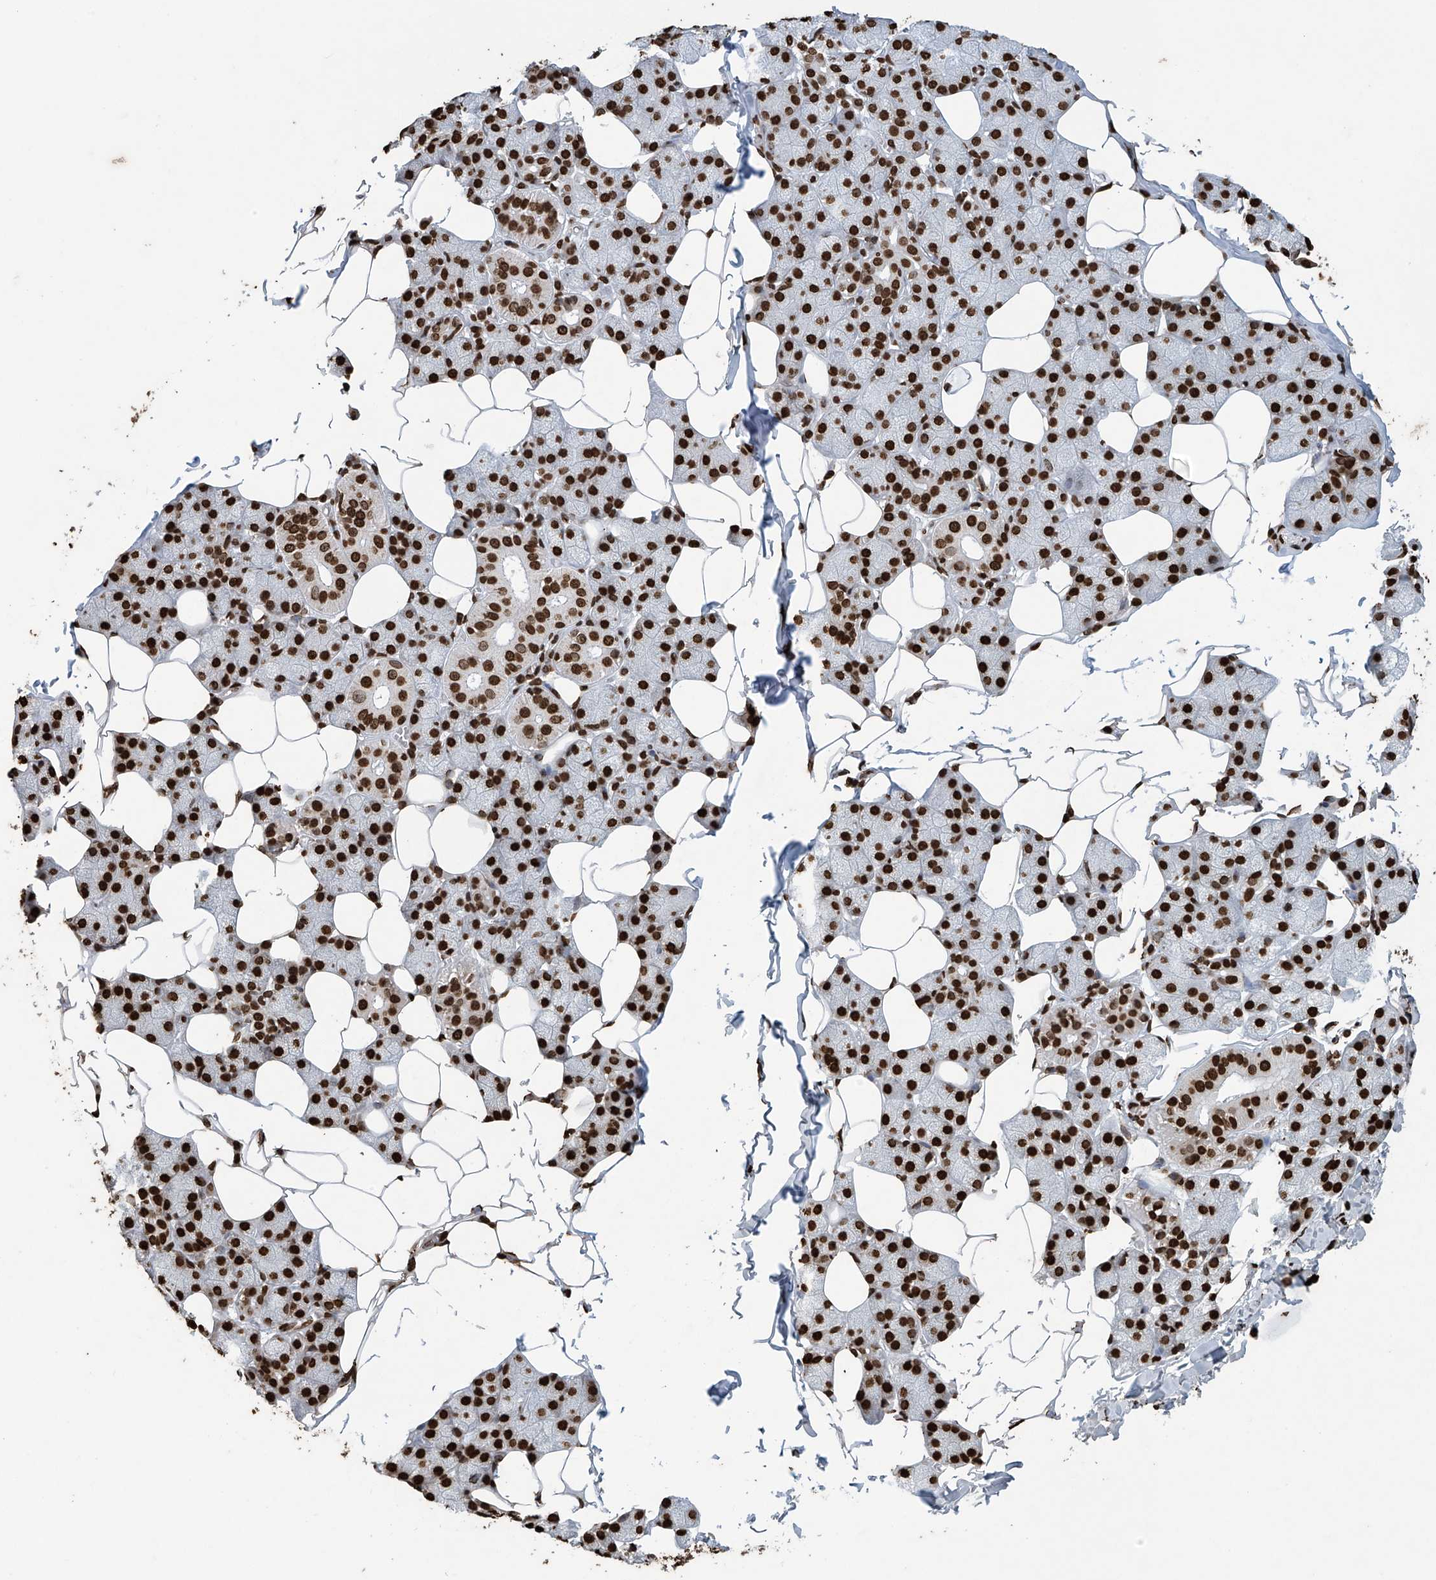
{"staining": {"intensity": "strong", "quantity": ">75%", "location": "nuclear"}, "tissue": "salivary gland", "cell_type": "Glandular cells", "image_type": "normal", "snomed": [{"axis": "morphology", "description": "Normal tissue, NOS"}, {"axis": "topography", "description": "Salivary gland"}], "caption": "Human salivary gland stained with a brown dye reveals strong nuclear positive positivity in about >75% of glandular cells.", "gene": "H3", "patient": {"sex": "female", "age": 33}}